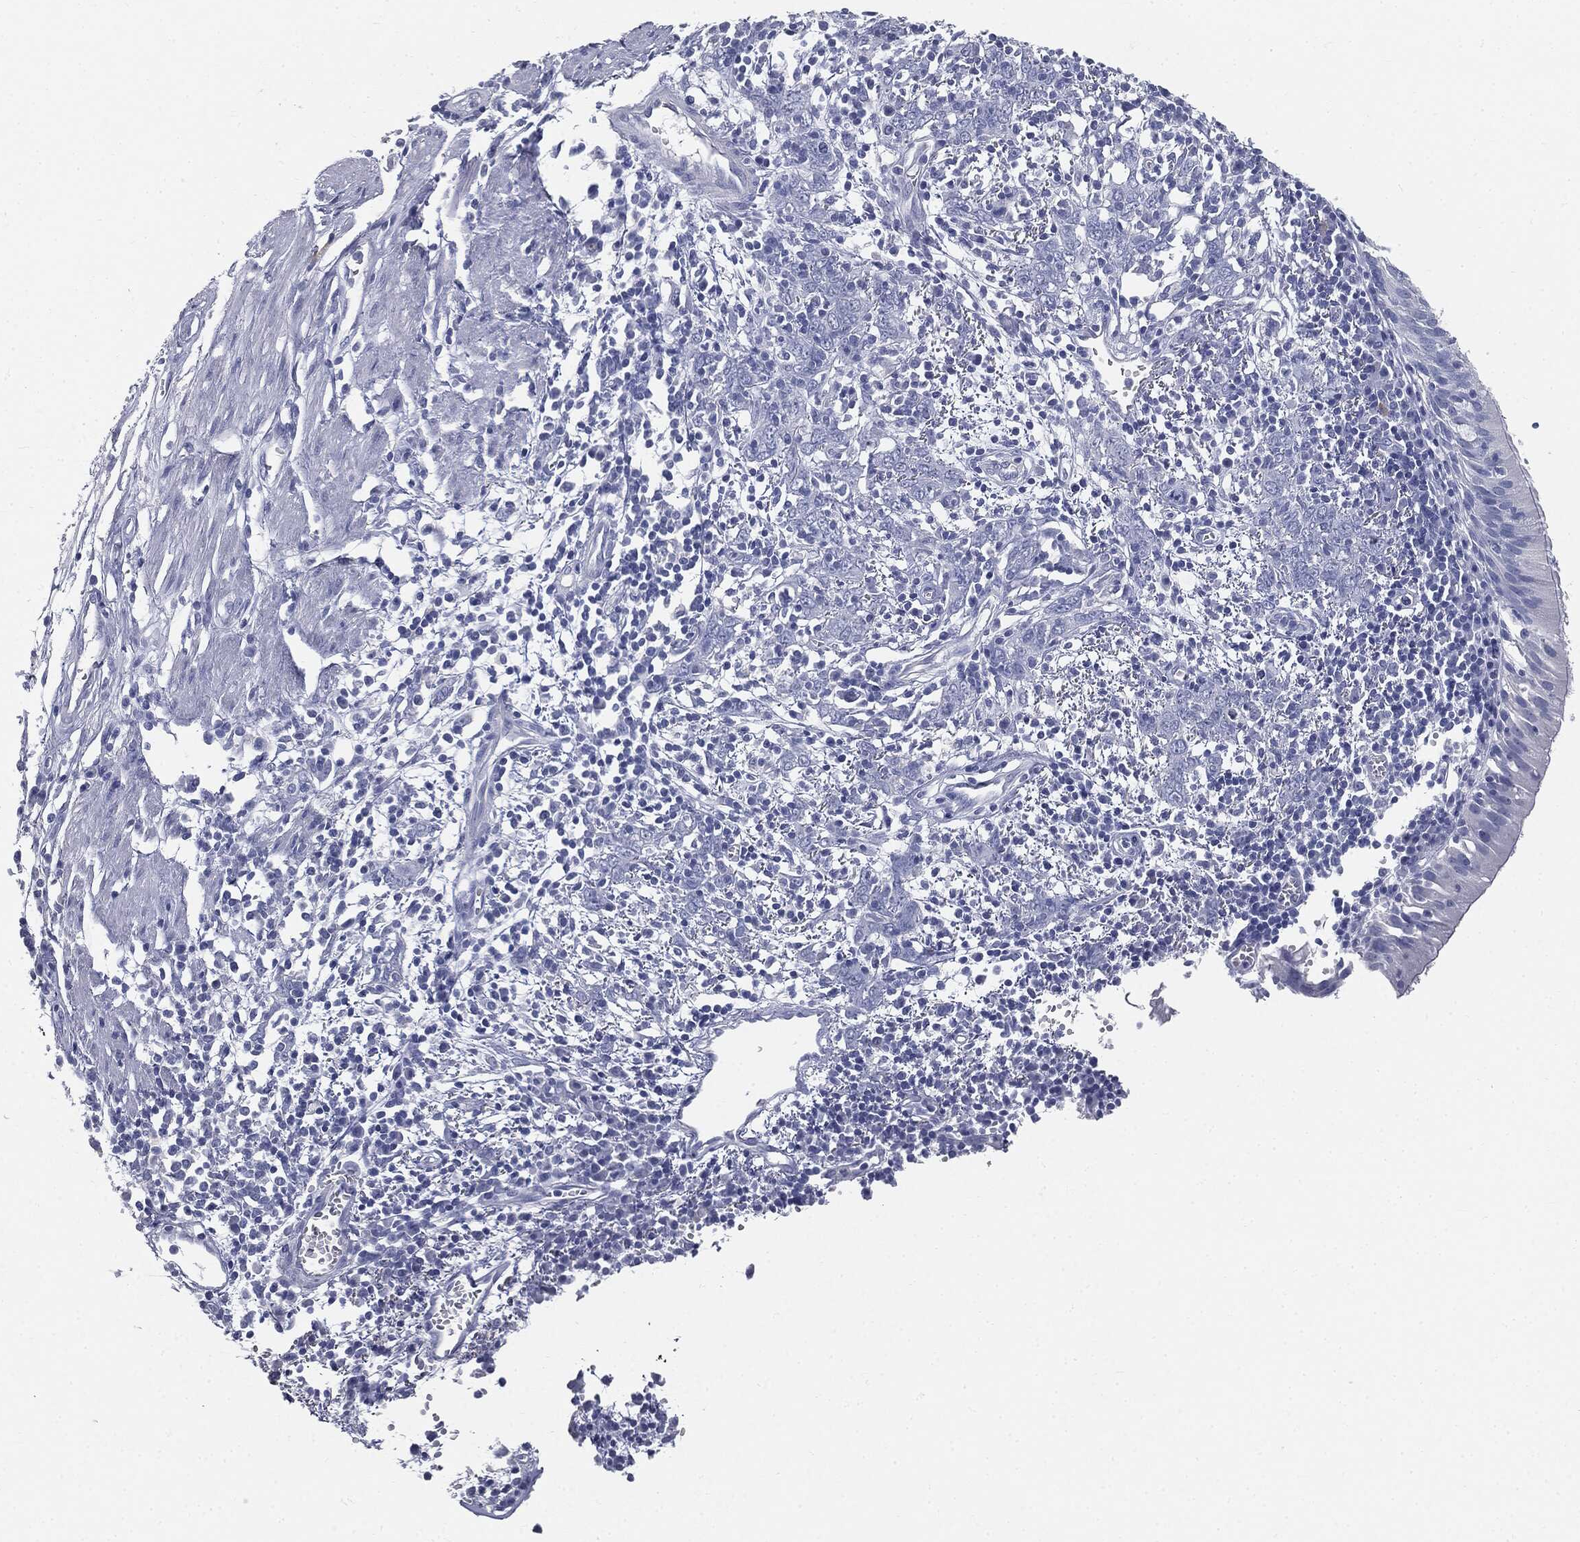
{"staining": {"intensity": "negative", "quantity": "none", "location": "none"}, "tissue": "bronchus", "cell_type": "Respiratory epithelial cells", "image_type": "normal", "snomed": [{"axis": "morphology", "description": "Normal tissue, NOS"}, {"axis": "morphology", "description": "Squamous cell carcinoma, NOS"}, {"axis": "topography", "description": "Cartilage tissue"}, {"axis": "topography", "description": "Bronchus"}, {"axis": "topography", "description": "Lung"}], "caption": "Immunohistochemistry (IHC) of normal bronchus exhibits no expression in respiratory epithelial cells.", "gene": "CUZD1", "patient": {"sex": "male", "age": 66}}